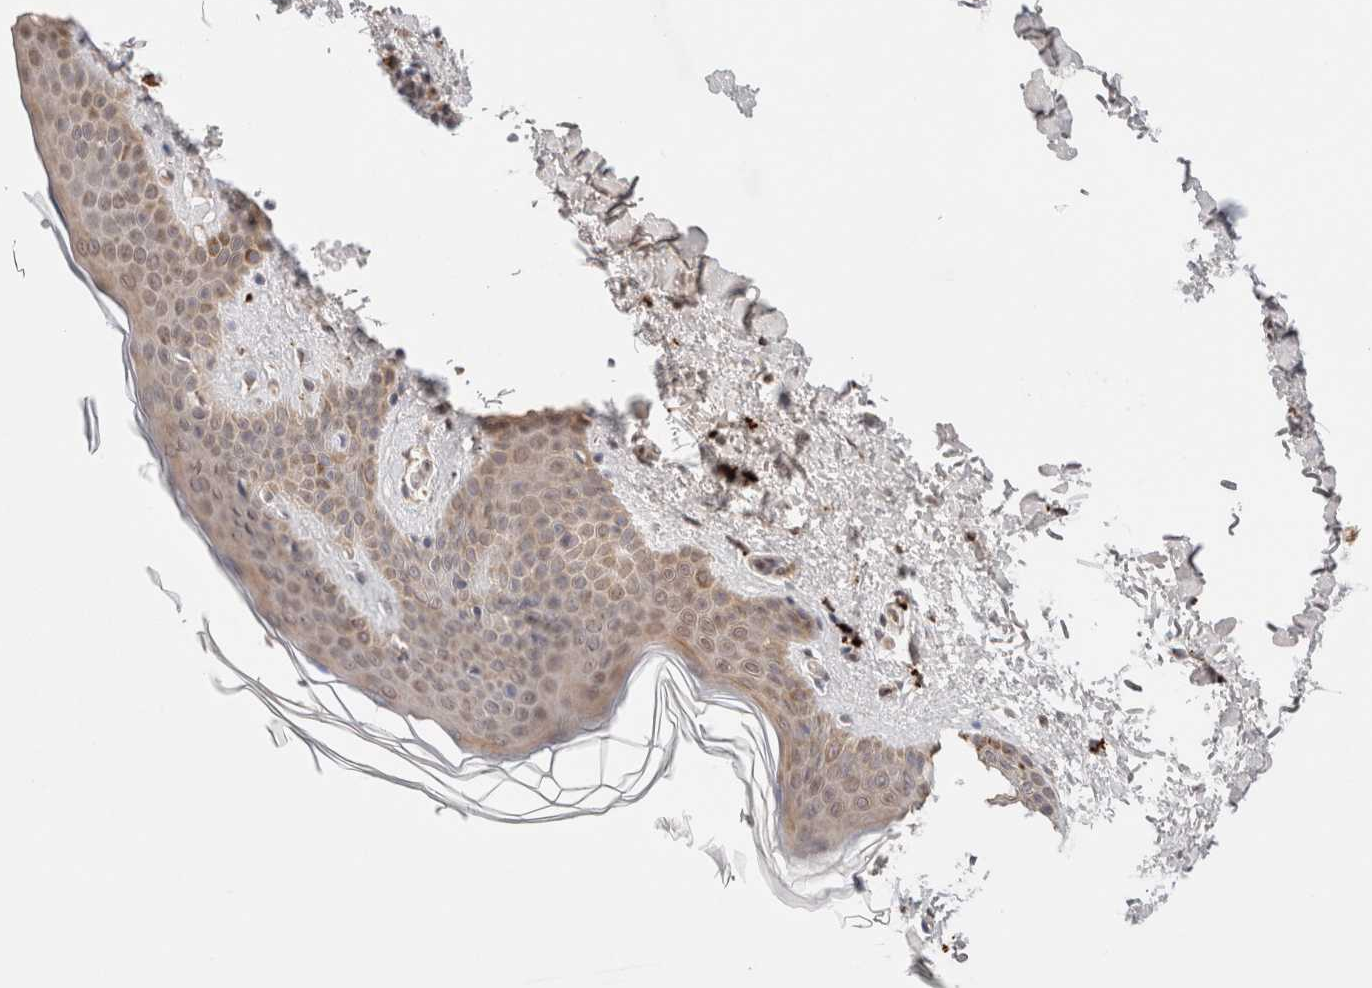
{"staining": {"intensity": "weak", "quantity": ">75%", "location": "cytoplasmic/membranous"}, "tissue": "skin", "cell_type": "Fibroblasts", "image_type": "normal", "snomed": [{"axis": "morphology", "description": "Normal tissue, NOS"}, {"axis": "topography", "description": "Skin"}], "caption": "About >75% of fibroblasts in unremarkable human skin reveal weak cytoplasmic/membranous protein expression as visualized by brown immunohistochemical staining.", "gene": "ERI3", "patient": {"sex": "female", "age": 46}}